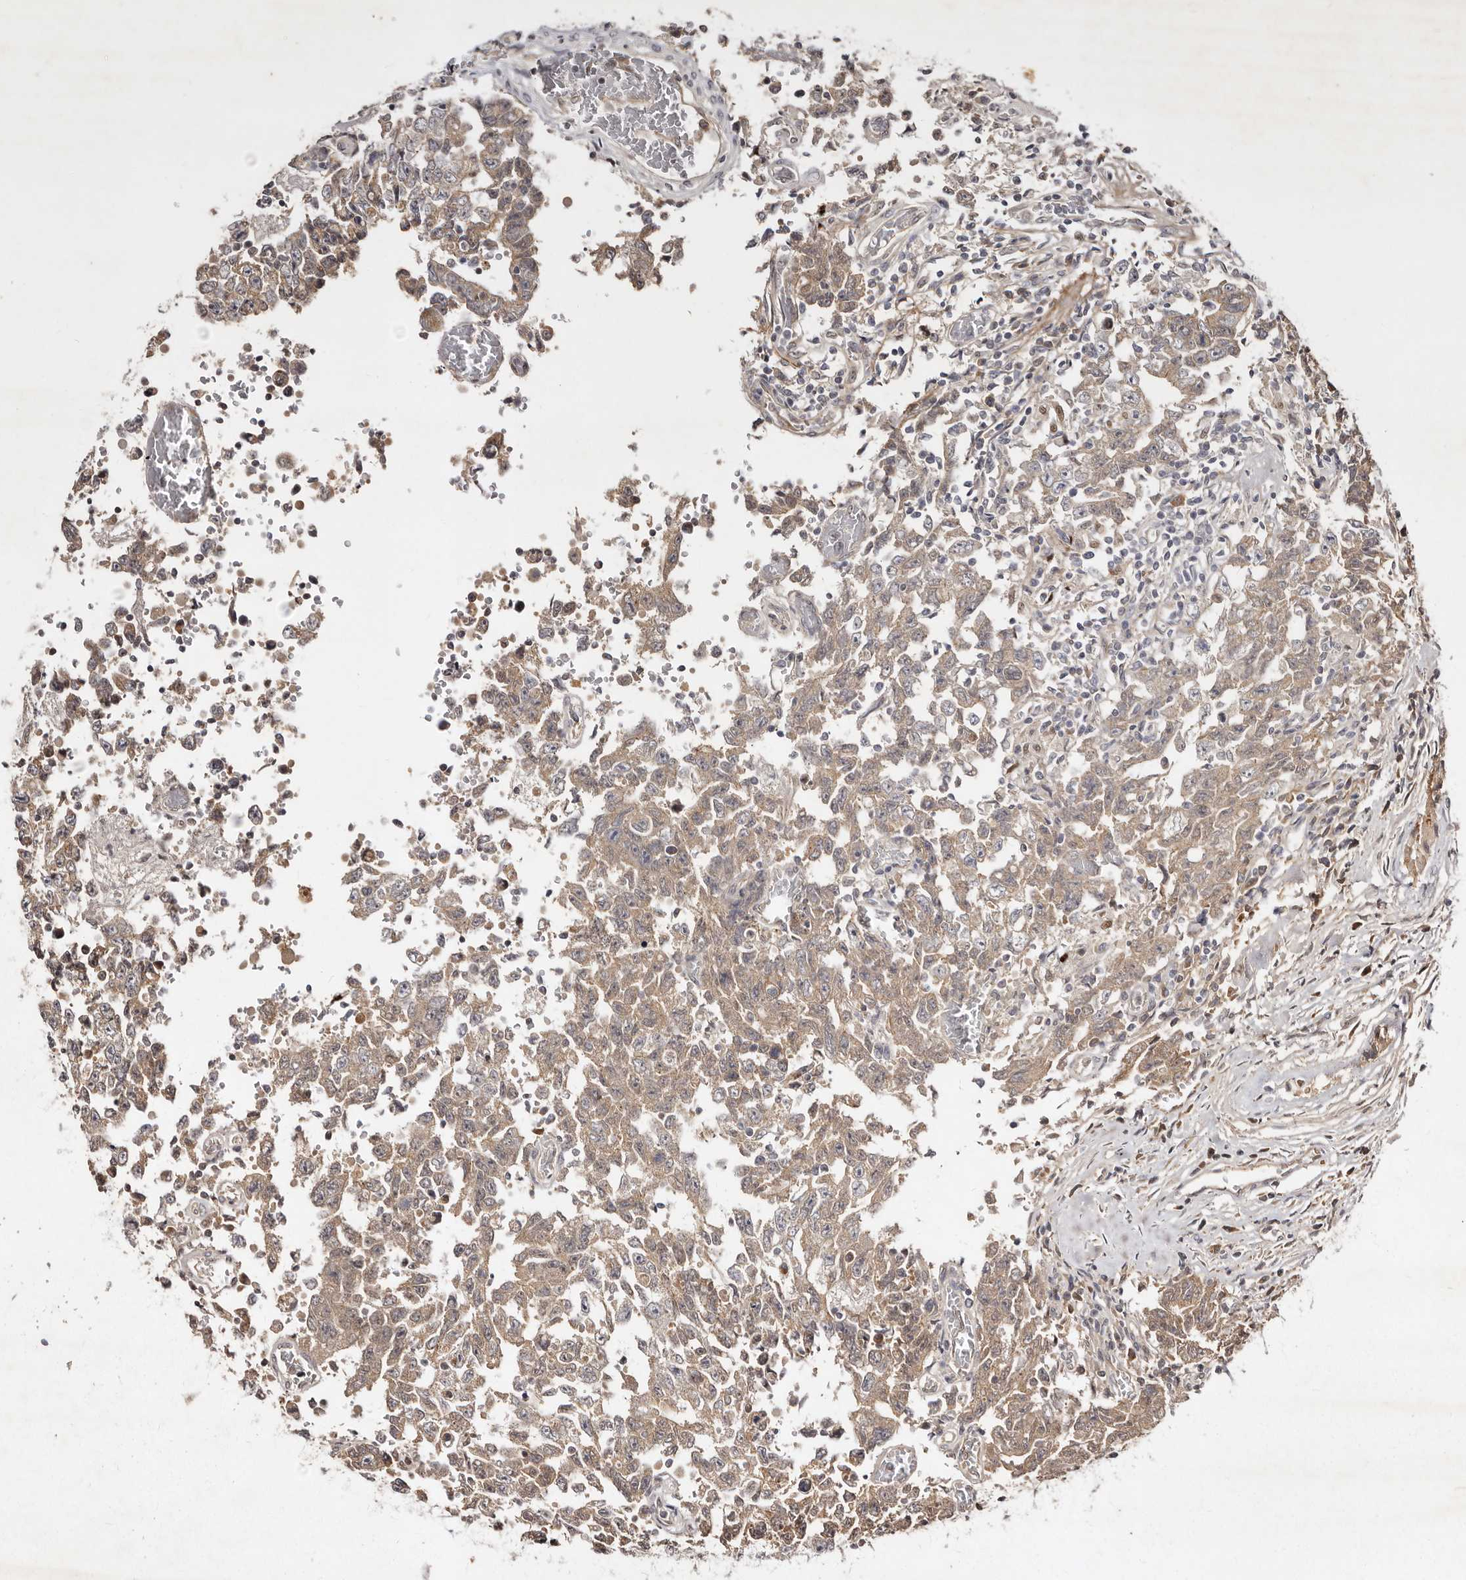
{"staining": {"intensity": "weak", "quantity": ">75%", "location": "cytoplasmic/membranous"}, "tissue": "testis cancer", "cell_type": "Tumor cells", "image_type": "cancer", "snomed": [{"axis": "morphology", "description": "Carcinoma, Embryonal, NOS"}, {"axis": "topography", "description": "Testis"}], "caption": "There is low levels of weak cytoplasmic/membranous expression in tumor cells of embryonal carcinoma (testis), as demonstrated by immunohistochemical staining (brown color).", "gene": "LCORL", "patient": {"sex": "male", "age": 26}}